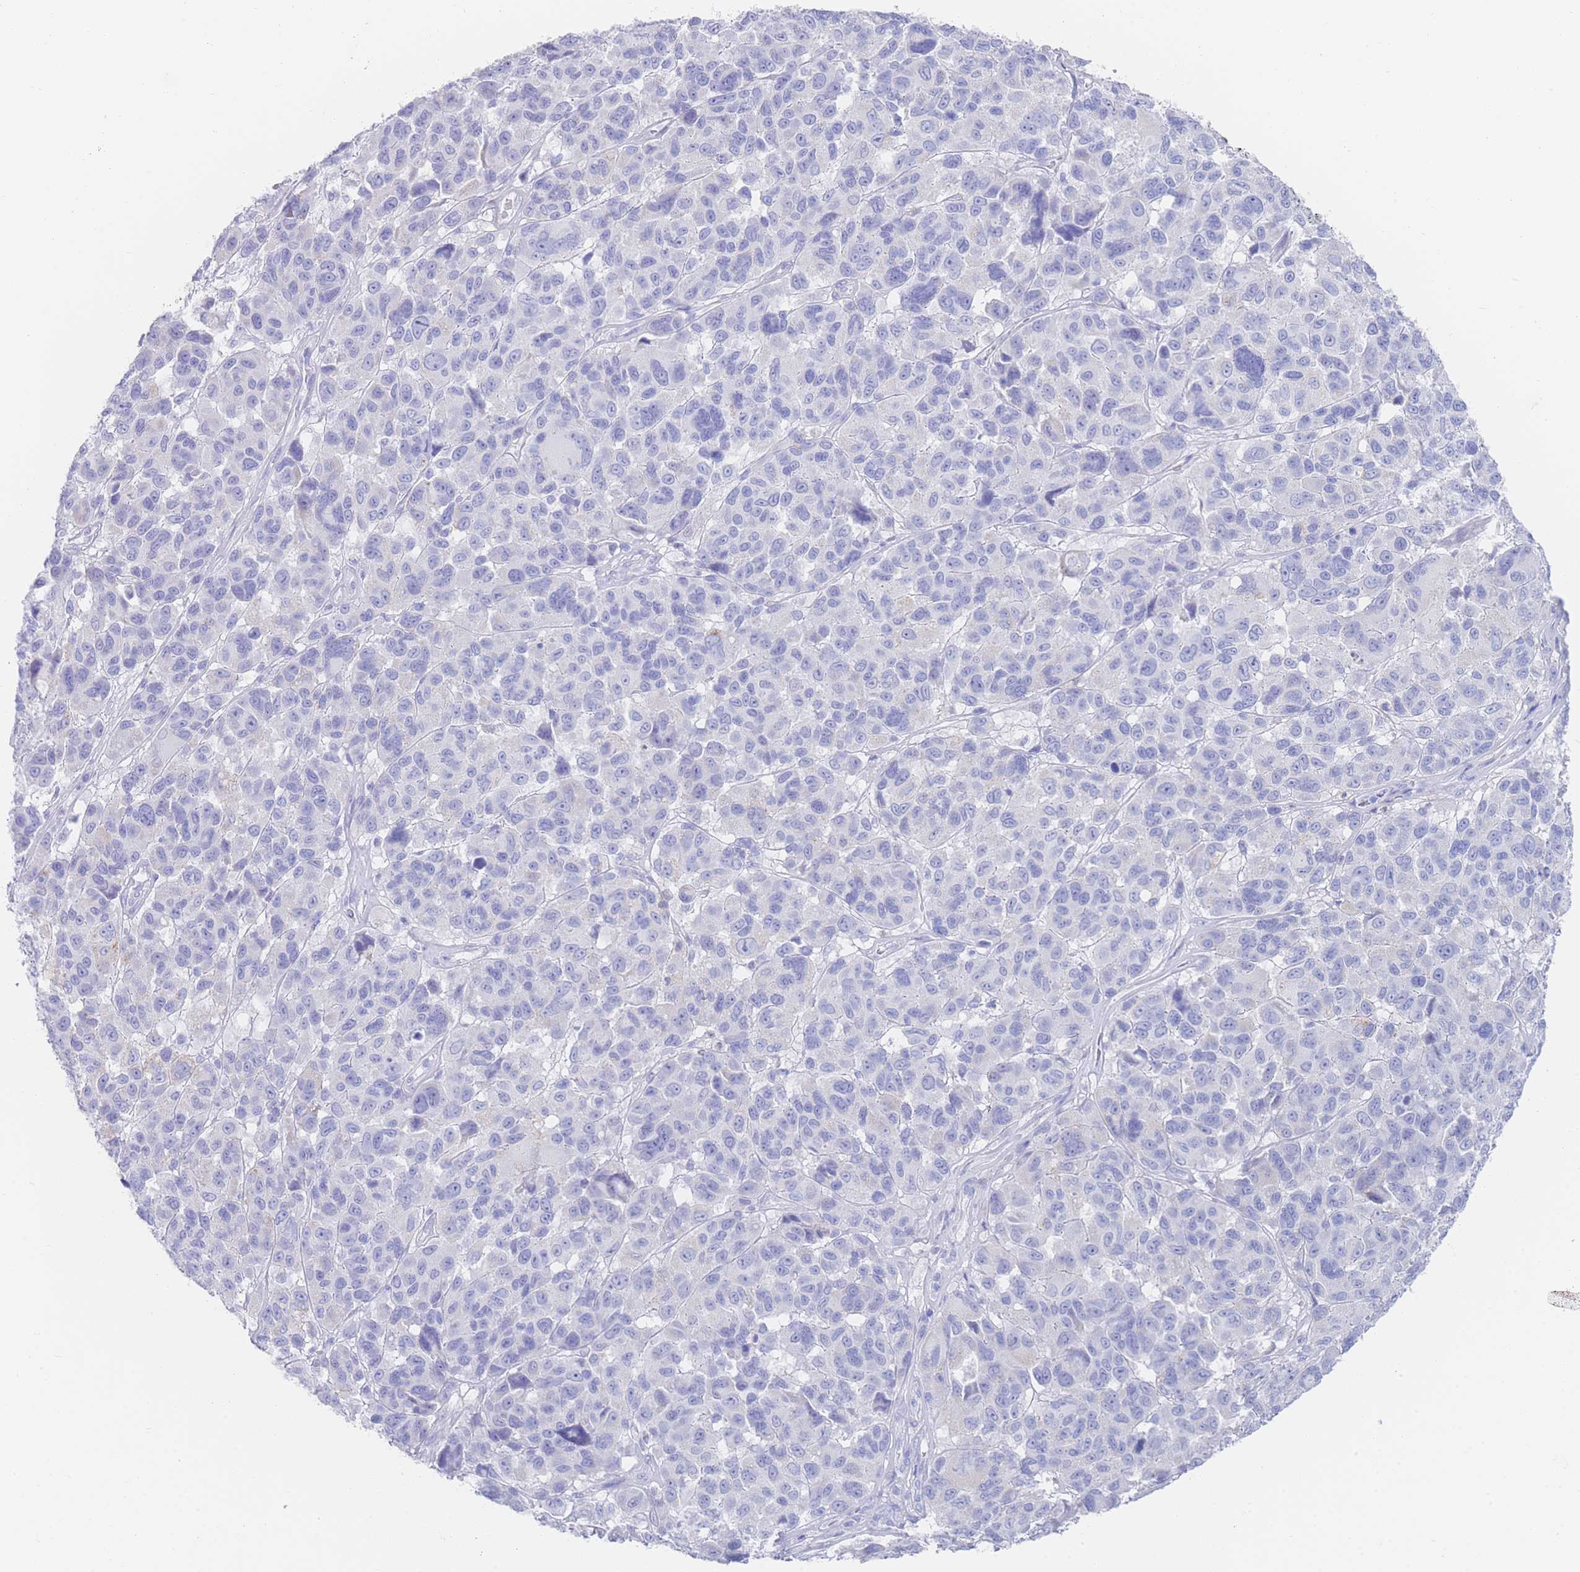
{"staining": {"intensity": "negative", "quantity": "none", "location": "none"}, "tissue": "melanoma", "cell_type": "Tumor cells", "image_type": "cancer", "snomed": [{"axis": "morphology", "description": "Malignant melanoma, NOS"}, {"axis": "topography", "description": "Skin"}], "caption": "An image of human melanoma is negative for staining in tumor cells. (Brightfield microscopy of DAB (3,3'-diaminobenzidine) immunohistochemistry at high magnification).", "gene": "LRRC37A", "patient": {"sex": "female", "age": 66}}